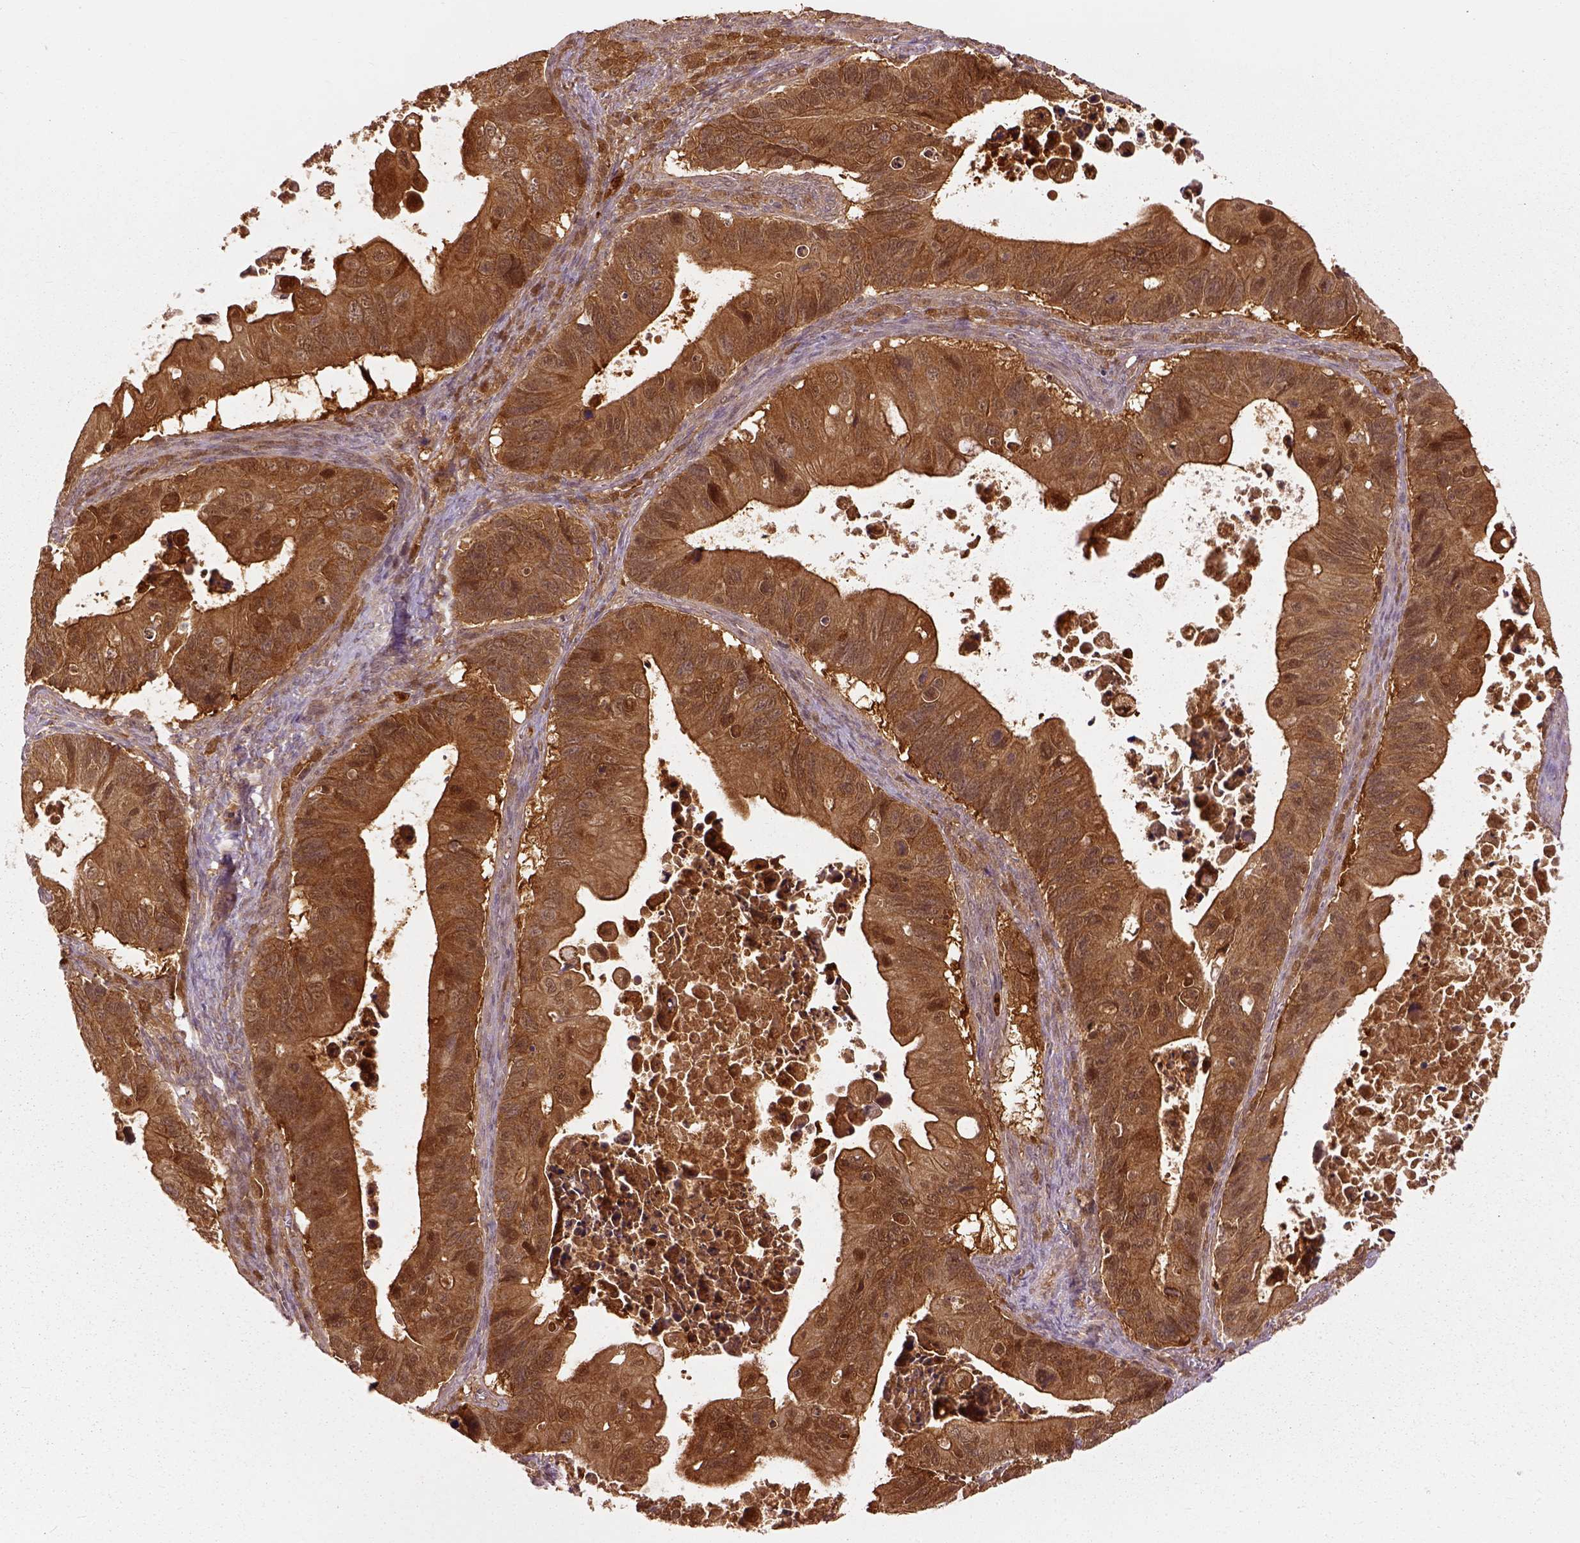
{"staining": {"intensity": "strong", "quantity": ">75%", "location": "cytoplasmic/membranous"}, "tissue": "ovarian cancer", "cell_type": "Tumor cells", "image_type": "cancer", "snomed": [{"axis": "morphology", "description": "Cystadenocarcinoma, mucinous, NOS"}, {"axis": "topography", "description": "Ovary"}], "caption": "Ovarian cancer tissue displays strong cytoplasmic/membranous positivity in about >75% of tumor cells", "gene": "GPI", "patient": {"sex": "female", "age": 64}}